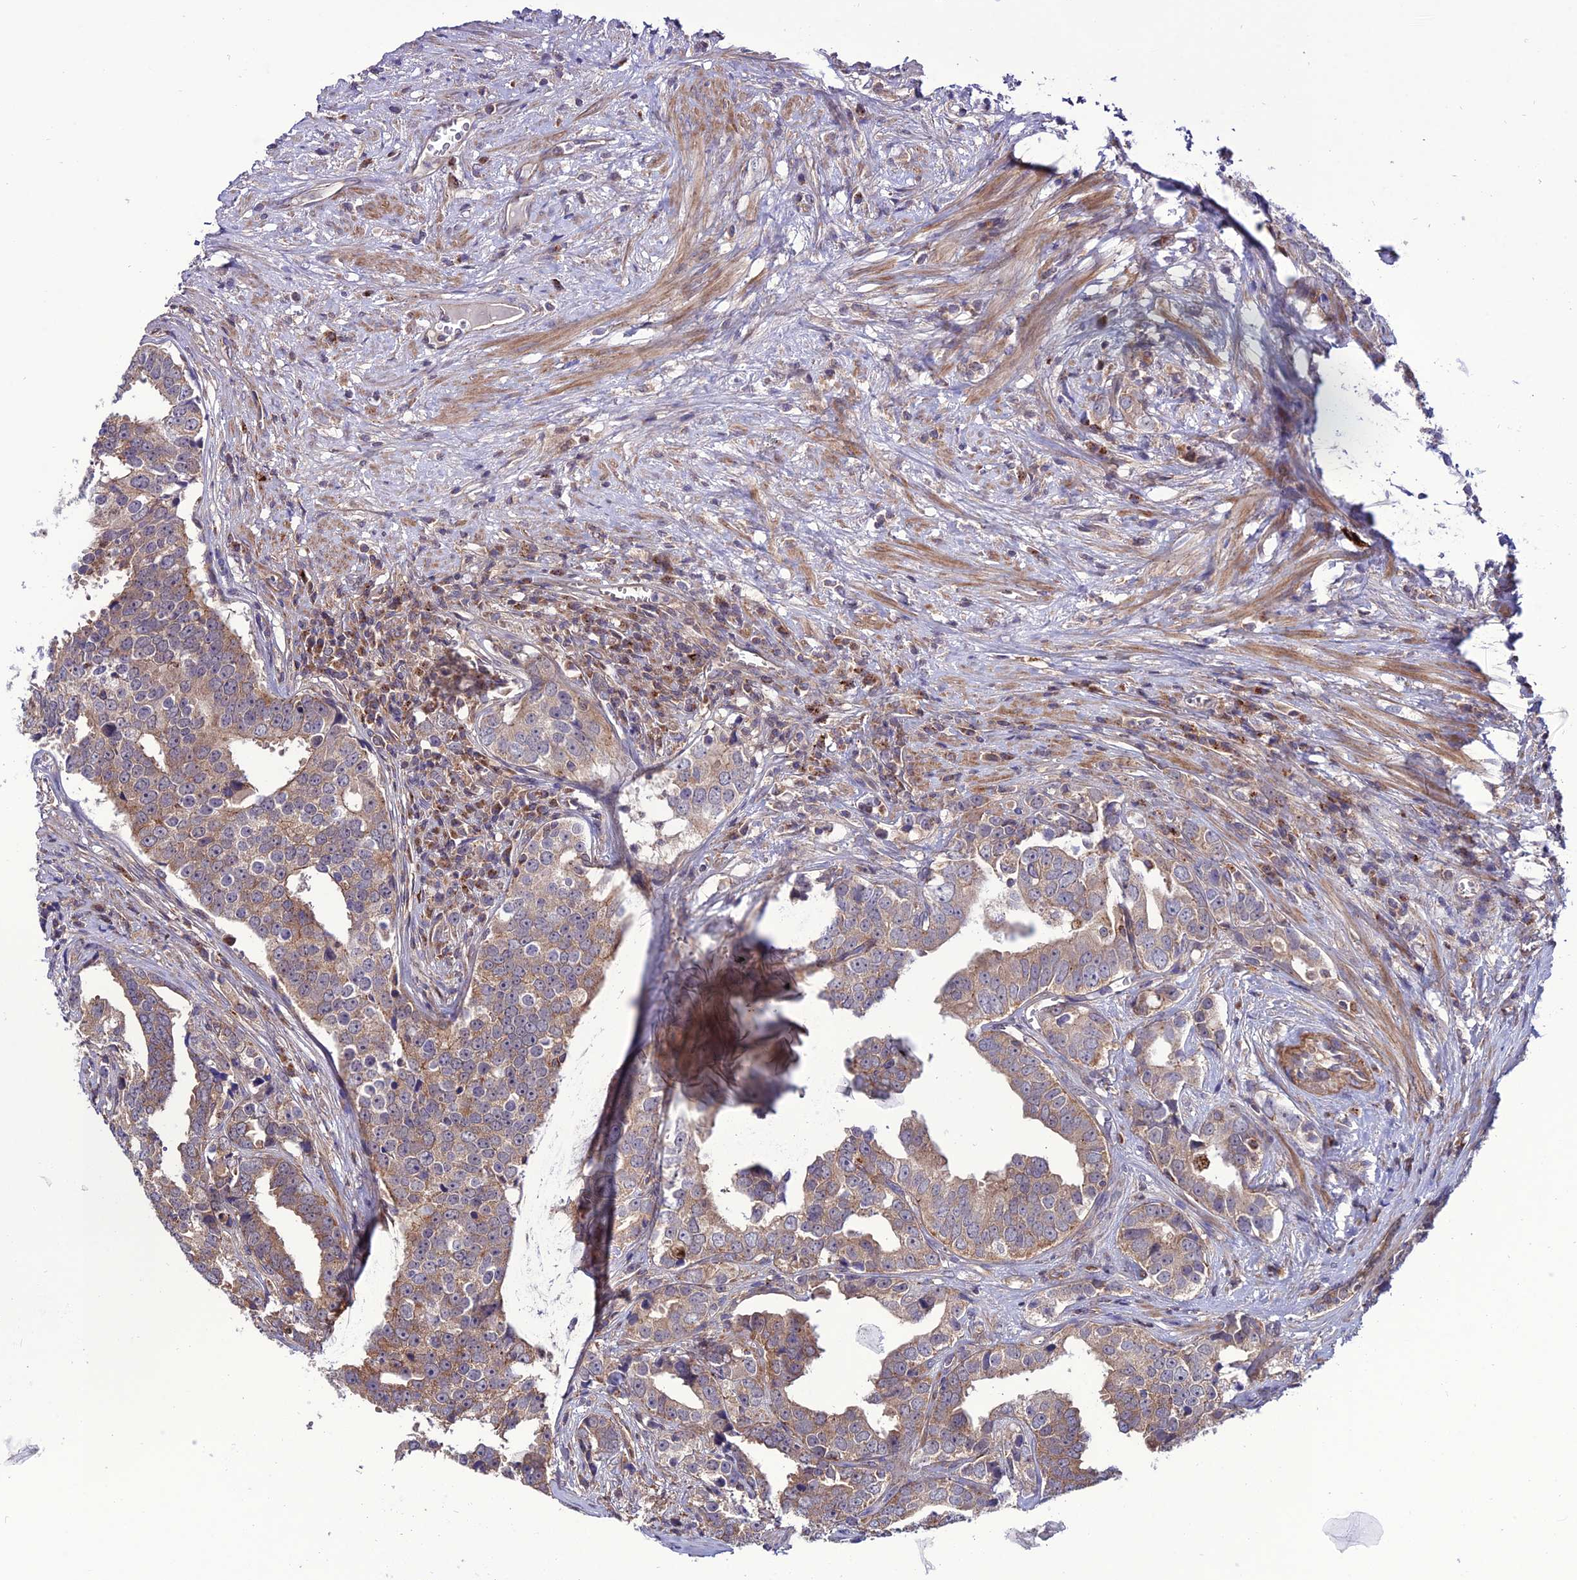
{"staining": {"intensity": "weak", "quantity": ">75%", "location": "cytoplasmic/membranous"}, "tissue": "prostate cancer", "cell_type": "Tumor cells", "image_type": "cancer", "snomed": [{"axis": "morphology", "description": "Adenocarcinoma, High grade"}, {"axis": "topography", "description": "Prostate"}], "caption": "Brown immunohistochemical staining in prostate cancer exhibits weak cytoplasmic/membranous positivity in approximately >75% of tumor cells. The protein is shown in brown color, while the nuclei are stained blue.", "gene": "PPIL3", "patient": {"sex": "male", "age": 71}}